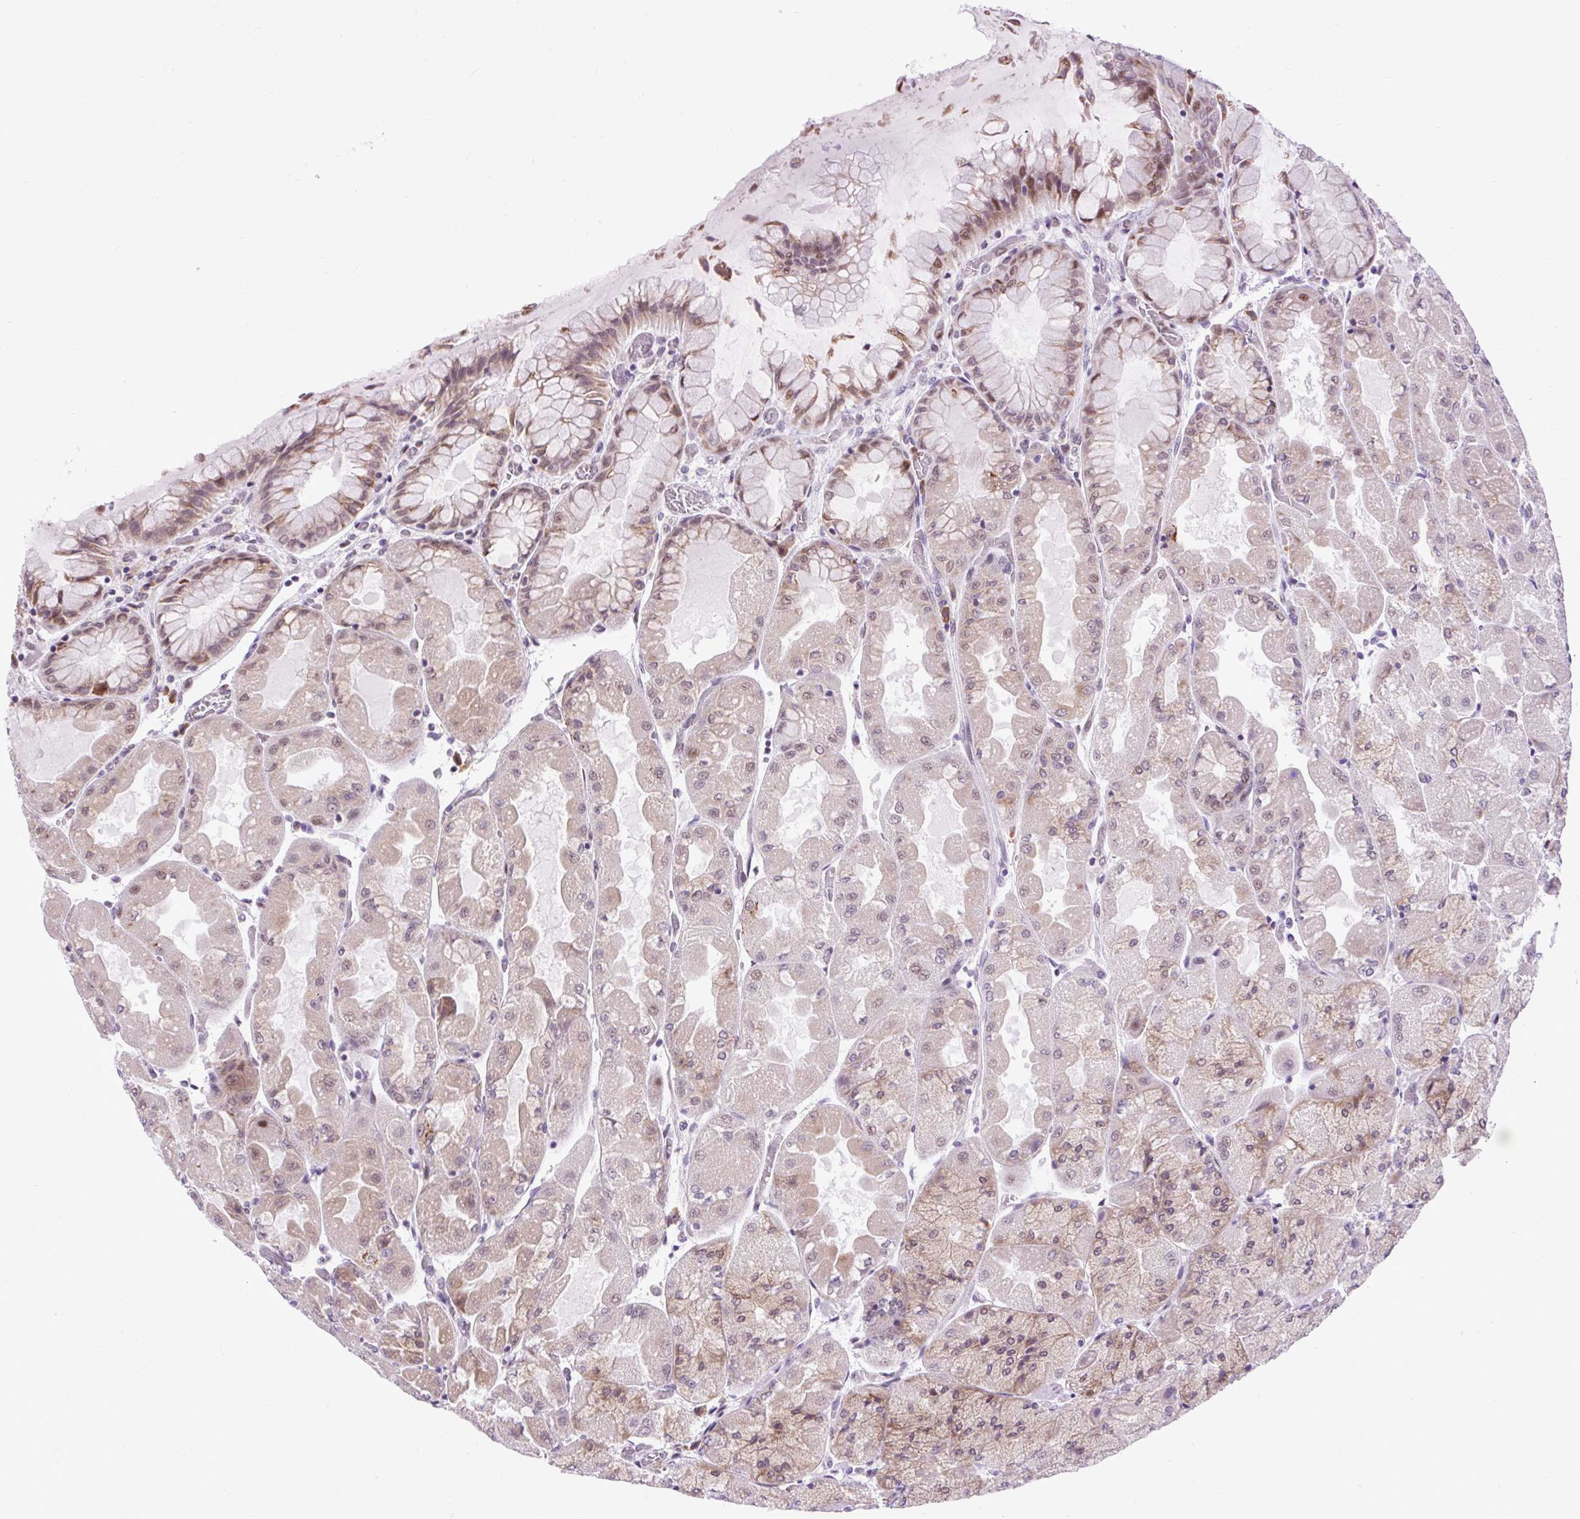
{"staining": {"intensity": "moderate", "quantity": "25%-75%", "location": "cytoplasmic/membranous,nuclear"}, "tissue": "stomach", "cell_type": "Glandular cells", "image_type": "normal", "snomed": [{"axis": "morphology", "description": "Normal tissue, NOS"}, {"axis": "topography", "description": "Stomach"}], "caption": "Glandular cells demonstrate medium levels of moderate cytoplasmic/membranous,nuclear staining in about 25%-75% of cells in benign stomach.", "gene": "CLK2", "patient": {"sex": "female", "age": 61}}